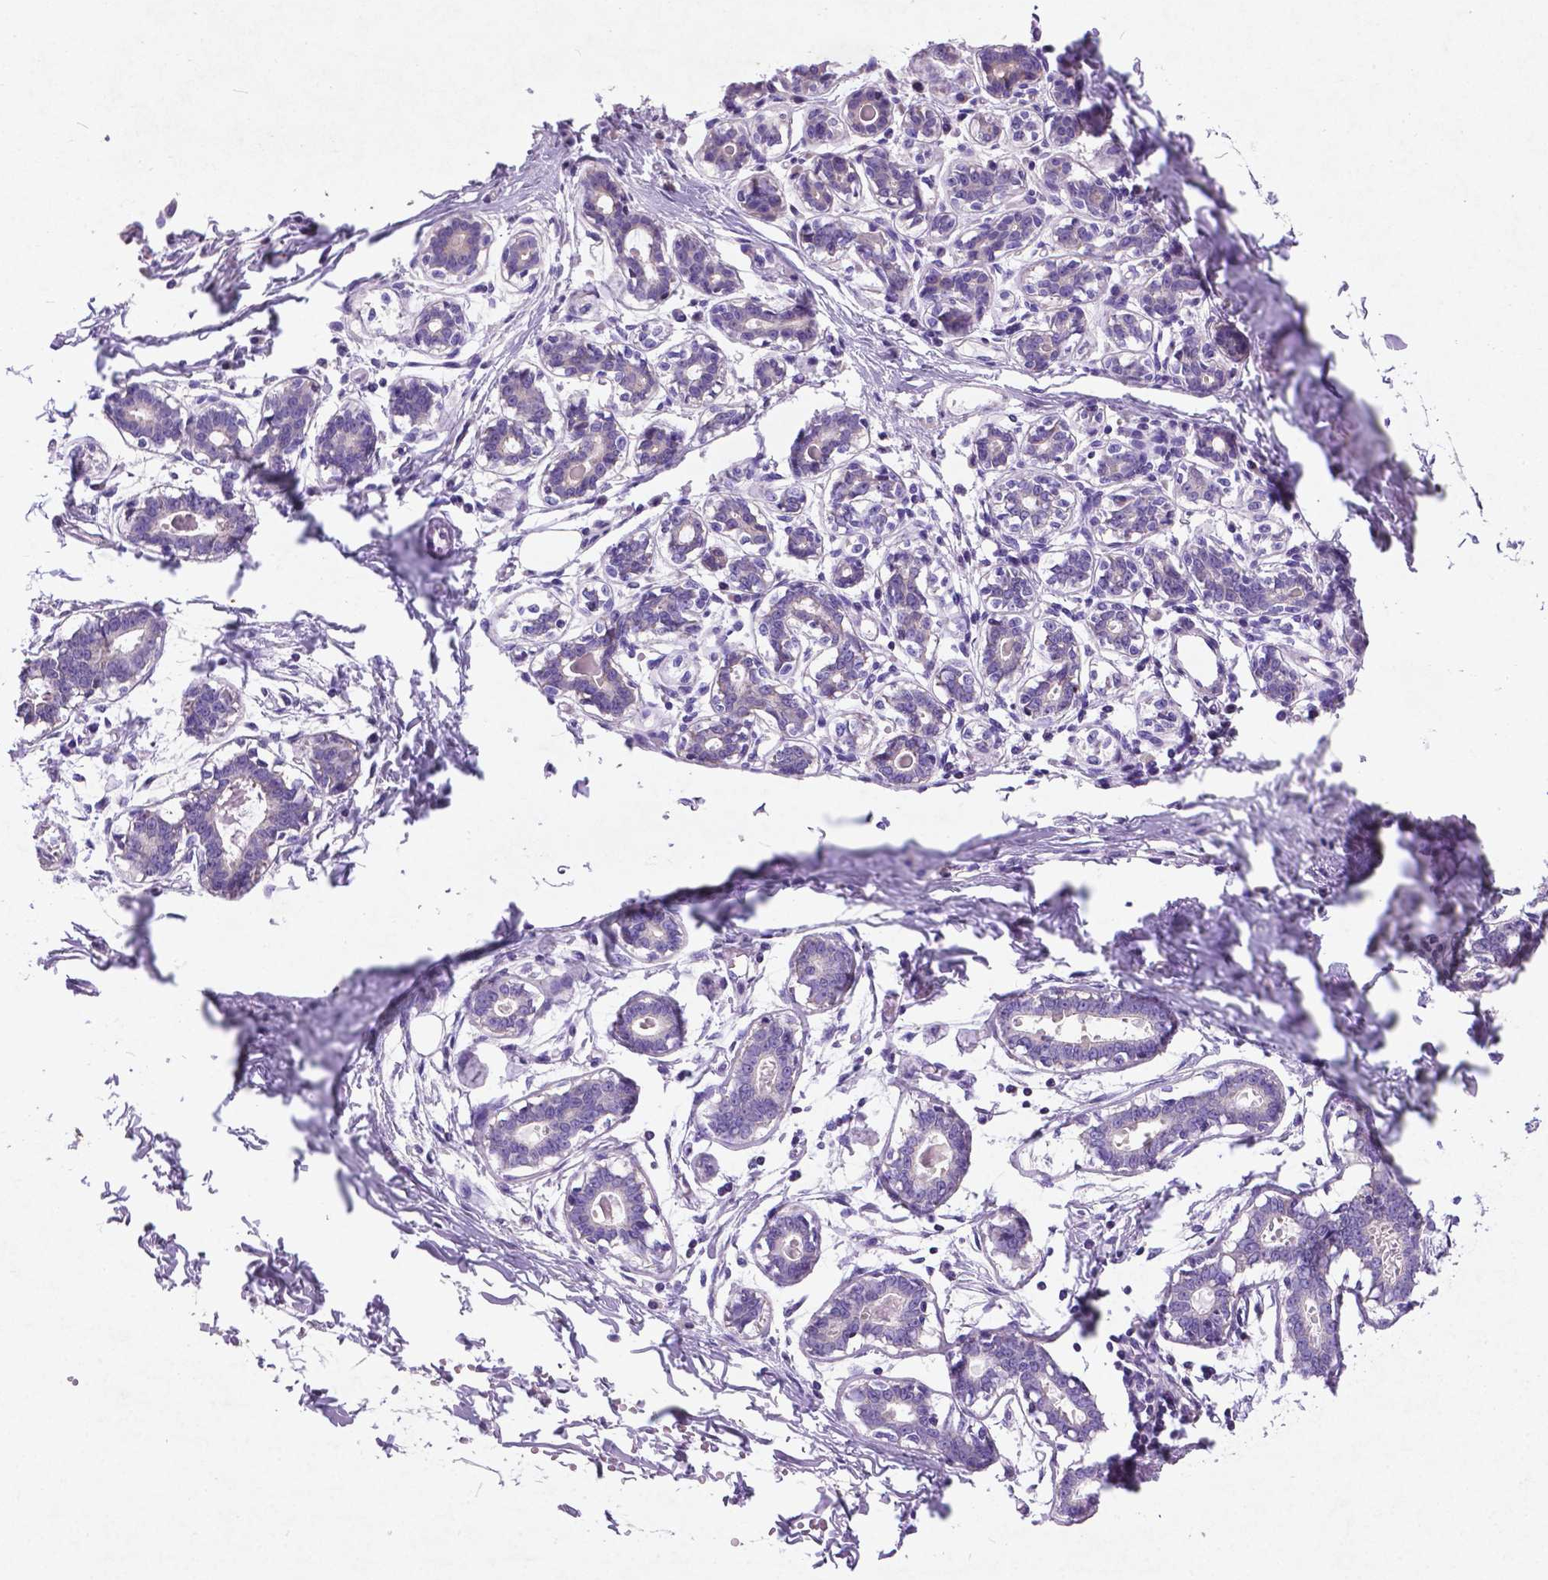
{"staining": {"intensity": "negative", "quantity": "none", "location": "none"}, "tissue": "breast", "cell_type": "Adipocytes", "image_type": "normal", "snomed": [{"axis": "morphology", "description": "Normal tissue, NOS"}, {"axis": "topography", "description": "Skin"}, {"axis": "topography", "description": "Breast"}], "caption": "This histopathology image is of unremarkable breast stained with immunohistochemistry to label a protein in brown with the nuclei are counter-stained blue. There is no expression in adipocytes.", "gene": "ATG4D", "patient": {"sex": "female", "age": 43}}